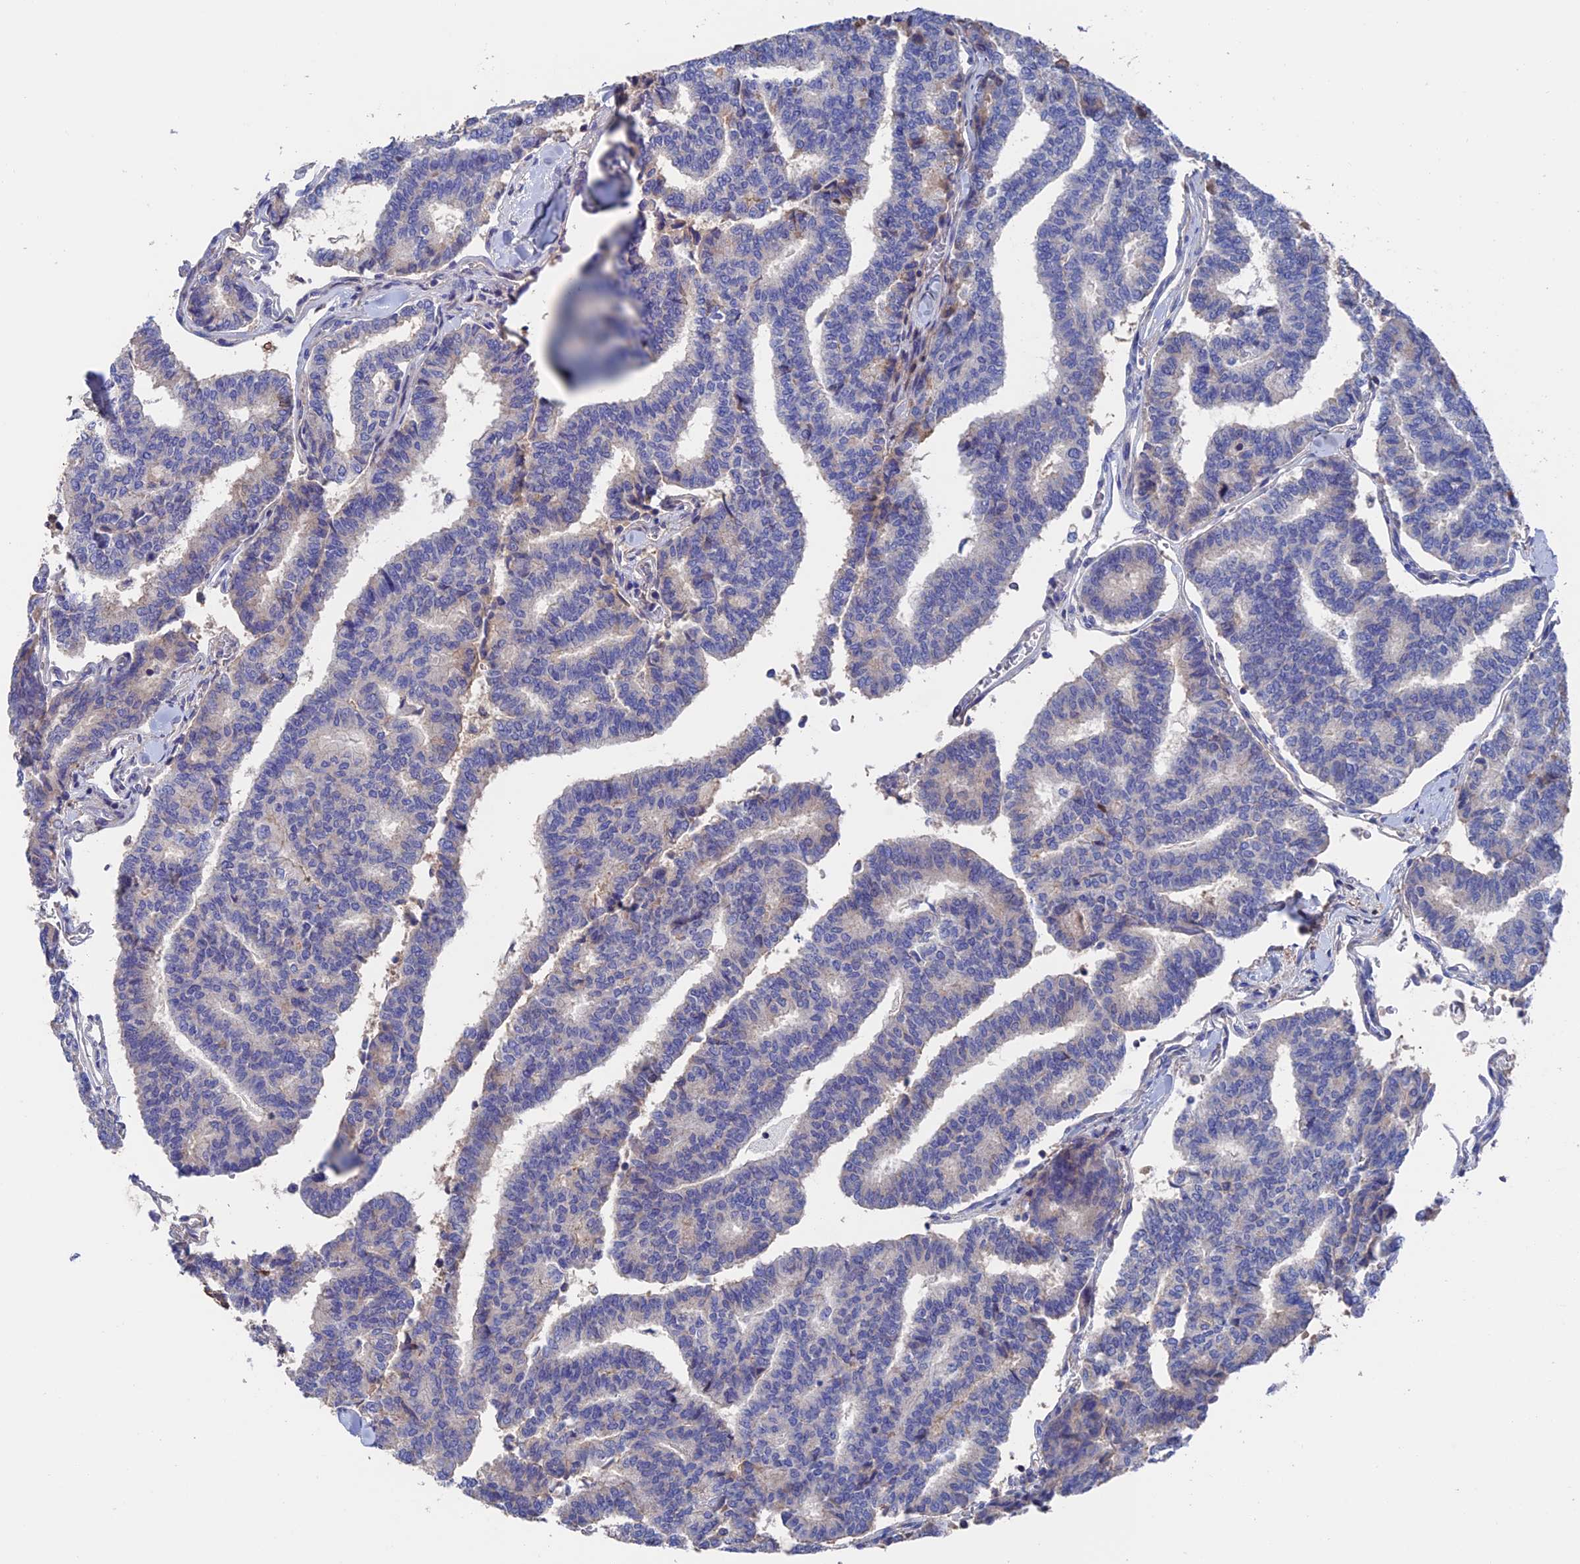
{"staining": {"intensity": "moderate", "quantity": "<25%", "location": "cytoplasmic/membranous"}, "tissue": "thyroid cancer", "cell_type": "Tumor cells", "image_type": "cancer", "snomed": [{"axis": "morphology", "description": "Papillary adenocarcinoma, NOS"}, {"axis": "topography", "description": "Thyroid gland"}], "caption": "Tumor cells show low levels of moderate cytoplasmic/membranous positivity in about <25% of cells in papillary adenocarcinoma (thyroid).", "gene": "HPF1", "patient": {"sex": "female", "age": 35}}